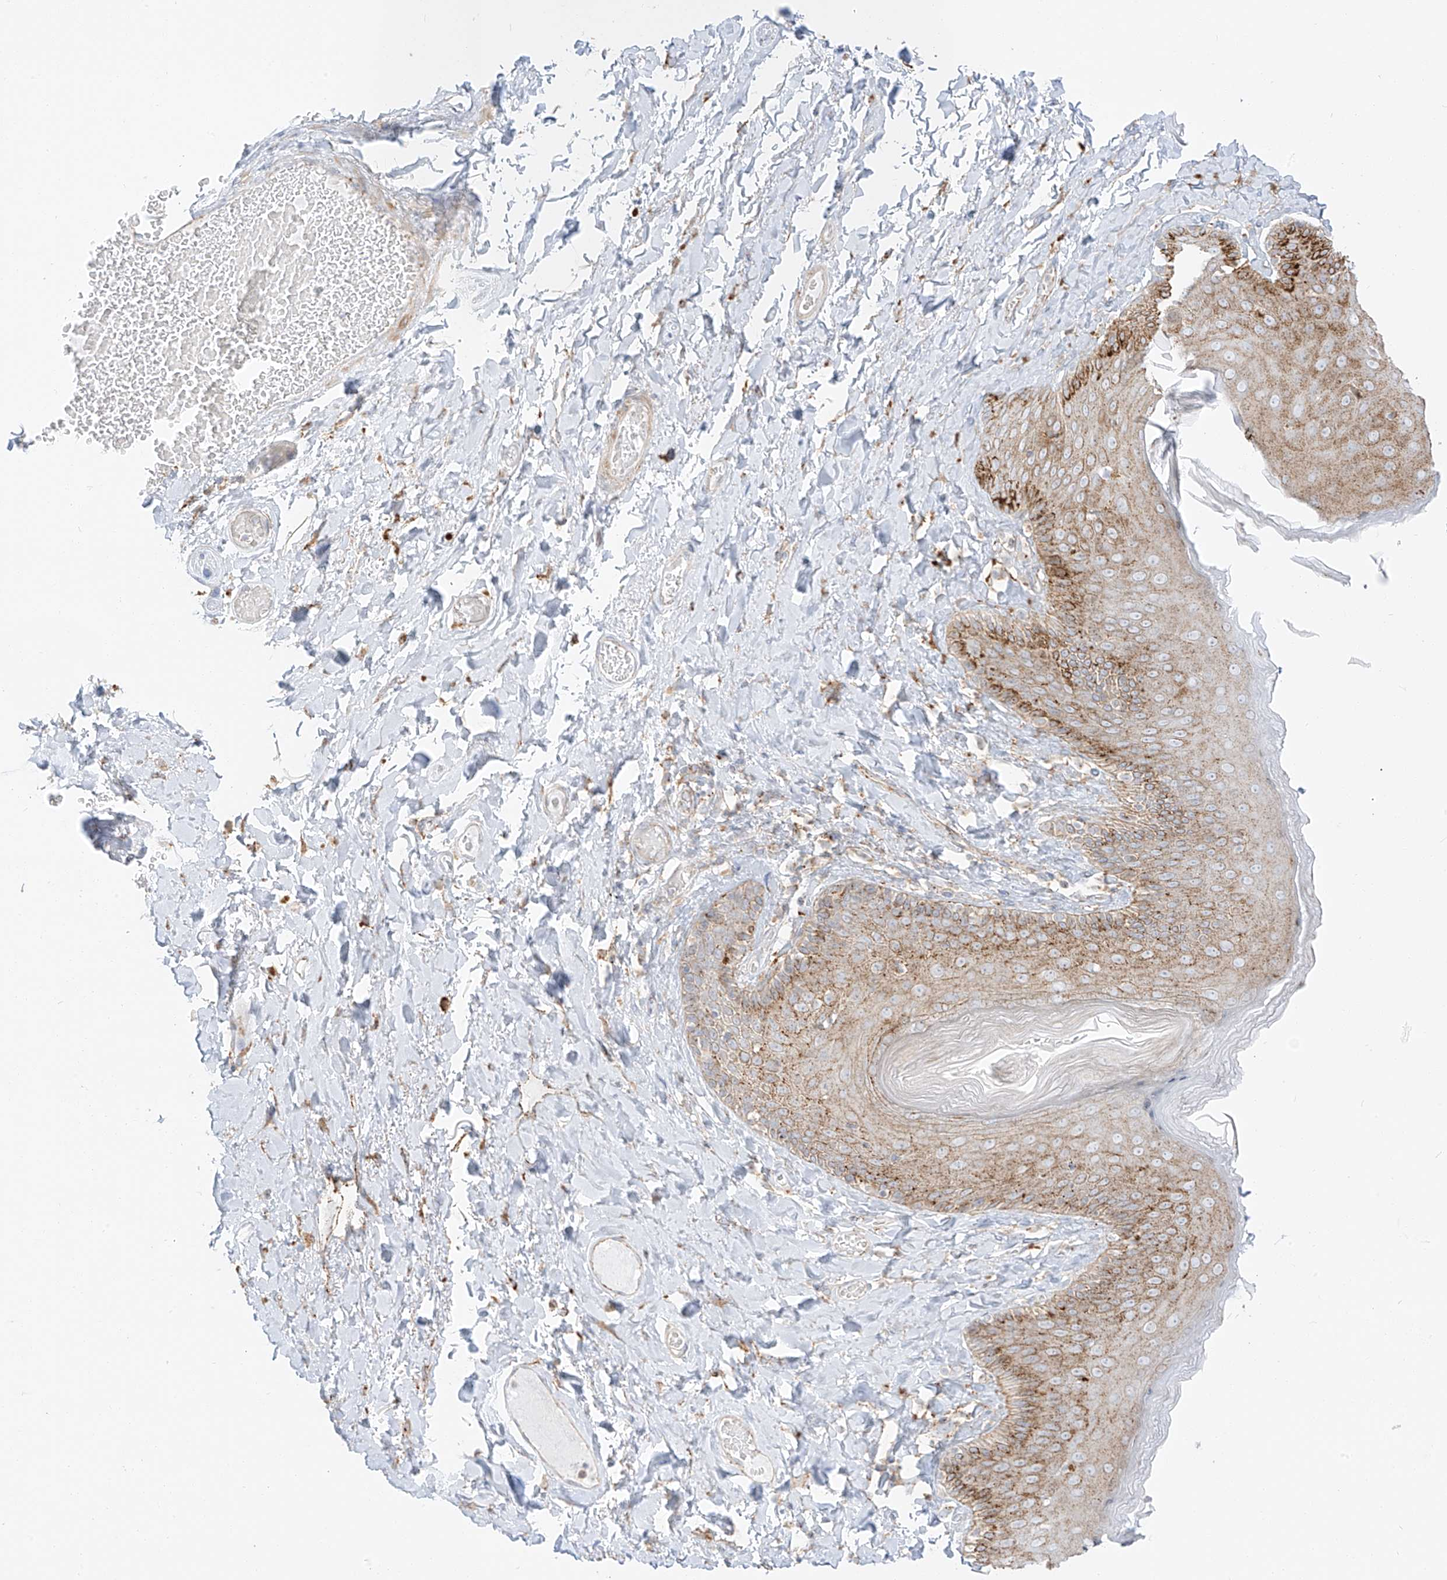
{"staining": {"intensity": "strong", "quantity": "25%-75%", "location": "cytoplasmic/membranous"}, "tissue": "skin", "cell_type": "Epidermal cells", "image_type": "normal", "snomed": [{"axis": "morphology", "description": "Normal tissue, NOS"}, {"axis": "topography", "description": "Anal"}], "caption": "Immunohistochemistry (IHC) image of normal skin: skin stained using IHC demonstrates high levels of strong protein expression localized specifically in the cytoplasmic/membranous of epidermal cells, appearing as a cytoplasmic/membranous brown color.", "gene": "SLC35F6", "patient": {"sex": "male", "age": 69}}